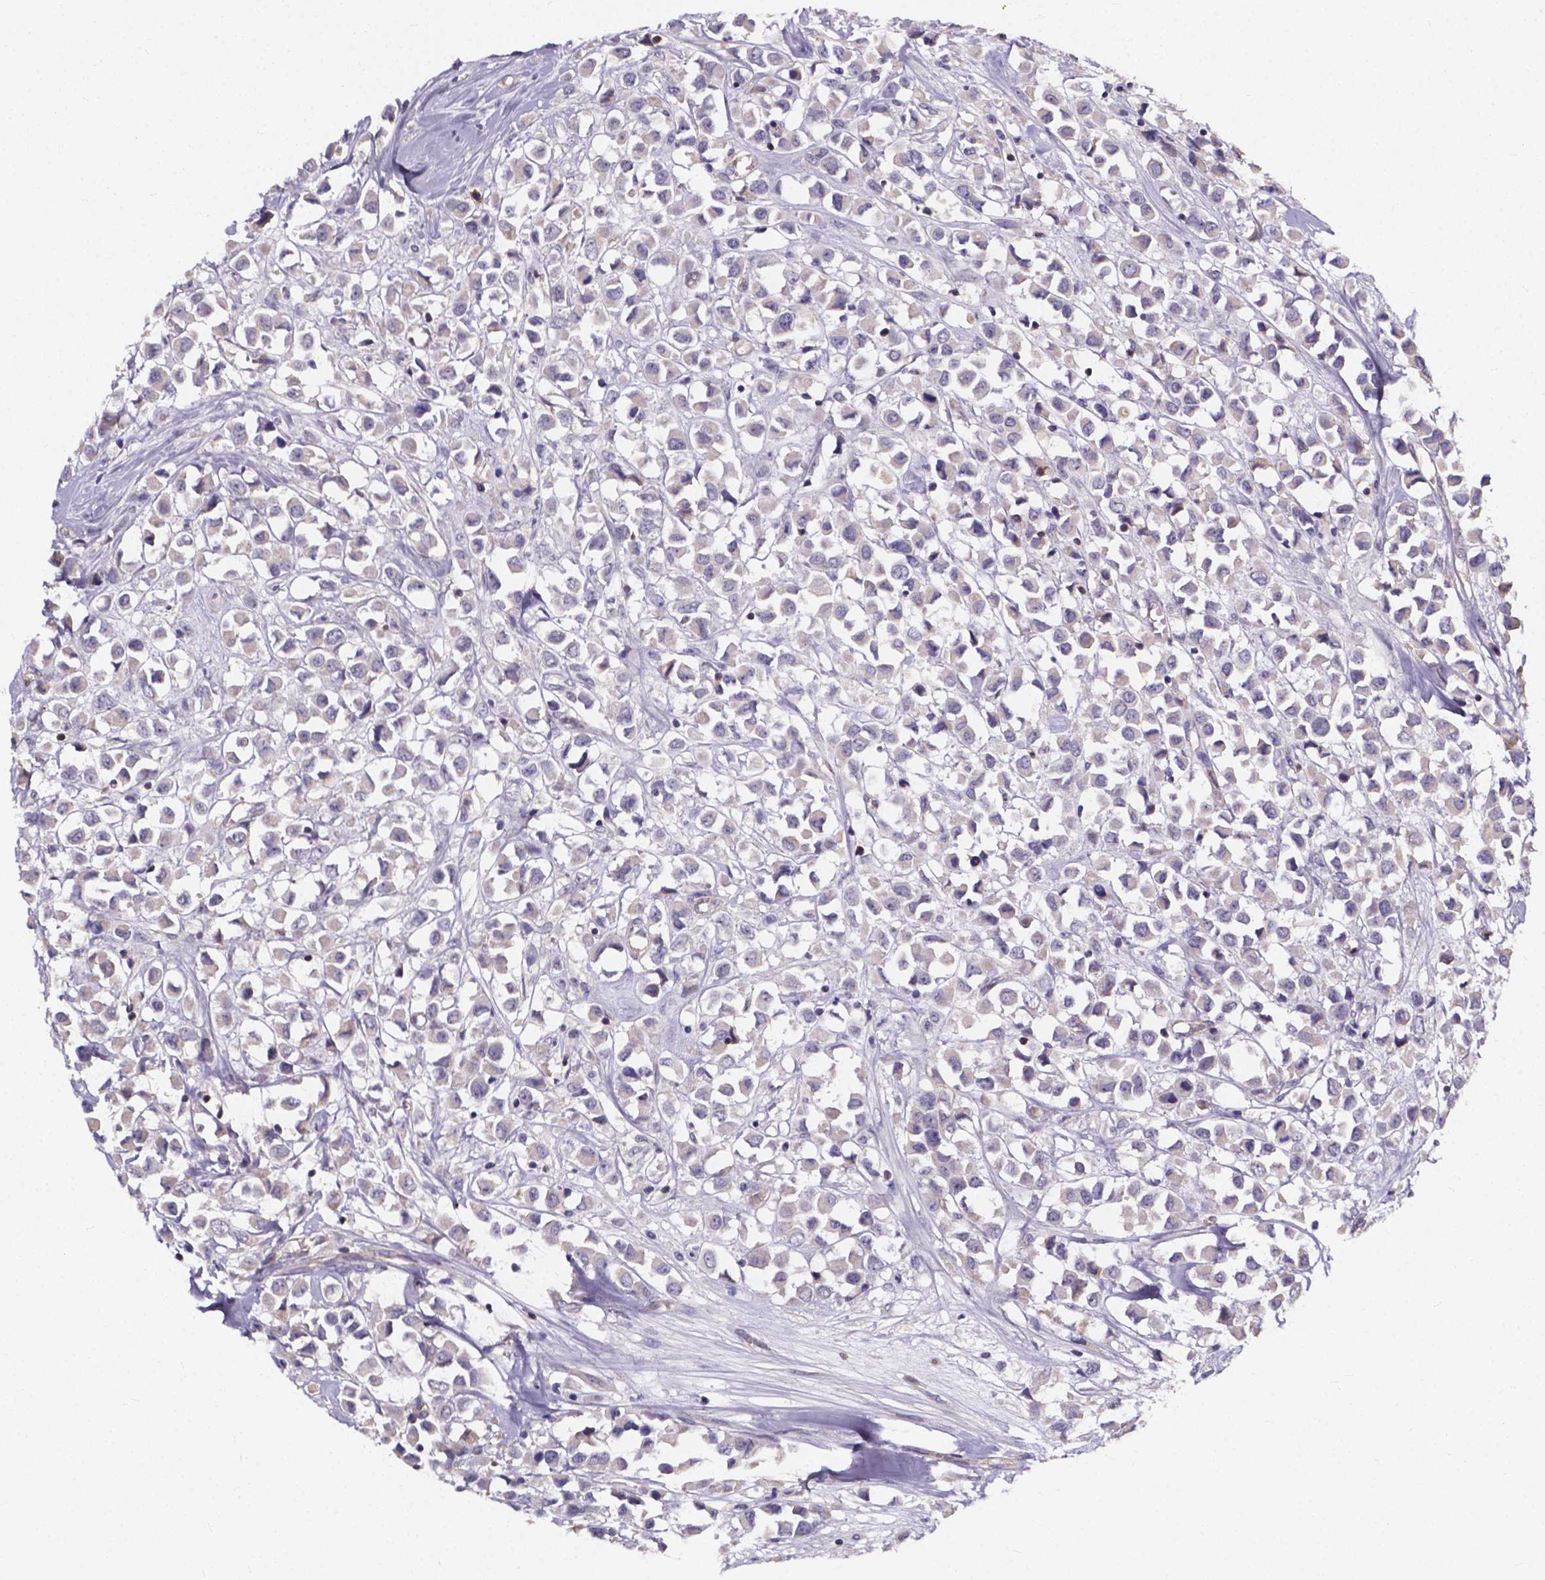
{"staining": {"intensity": "negative", "quantity": "none", "location": "none"}, "tissue": "breast cancer", "cell_type": "Tumor cells", "image_type": "cancer", "snomed": [{"axis": "morphology", "description": "Duct carcinoma"}, {"axis": "topography", "description": "Breast"}], "caption": "The image demonstrates no staining of tumor cells in breast invasive ductal carcinoma.", "gene": "THEMIS", "patient": {"sex": "female", "age": 61}}